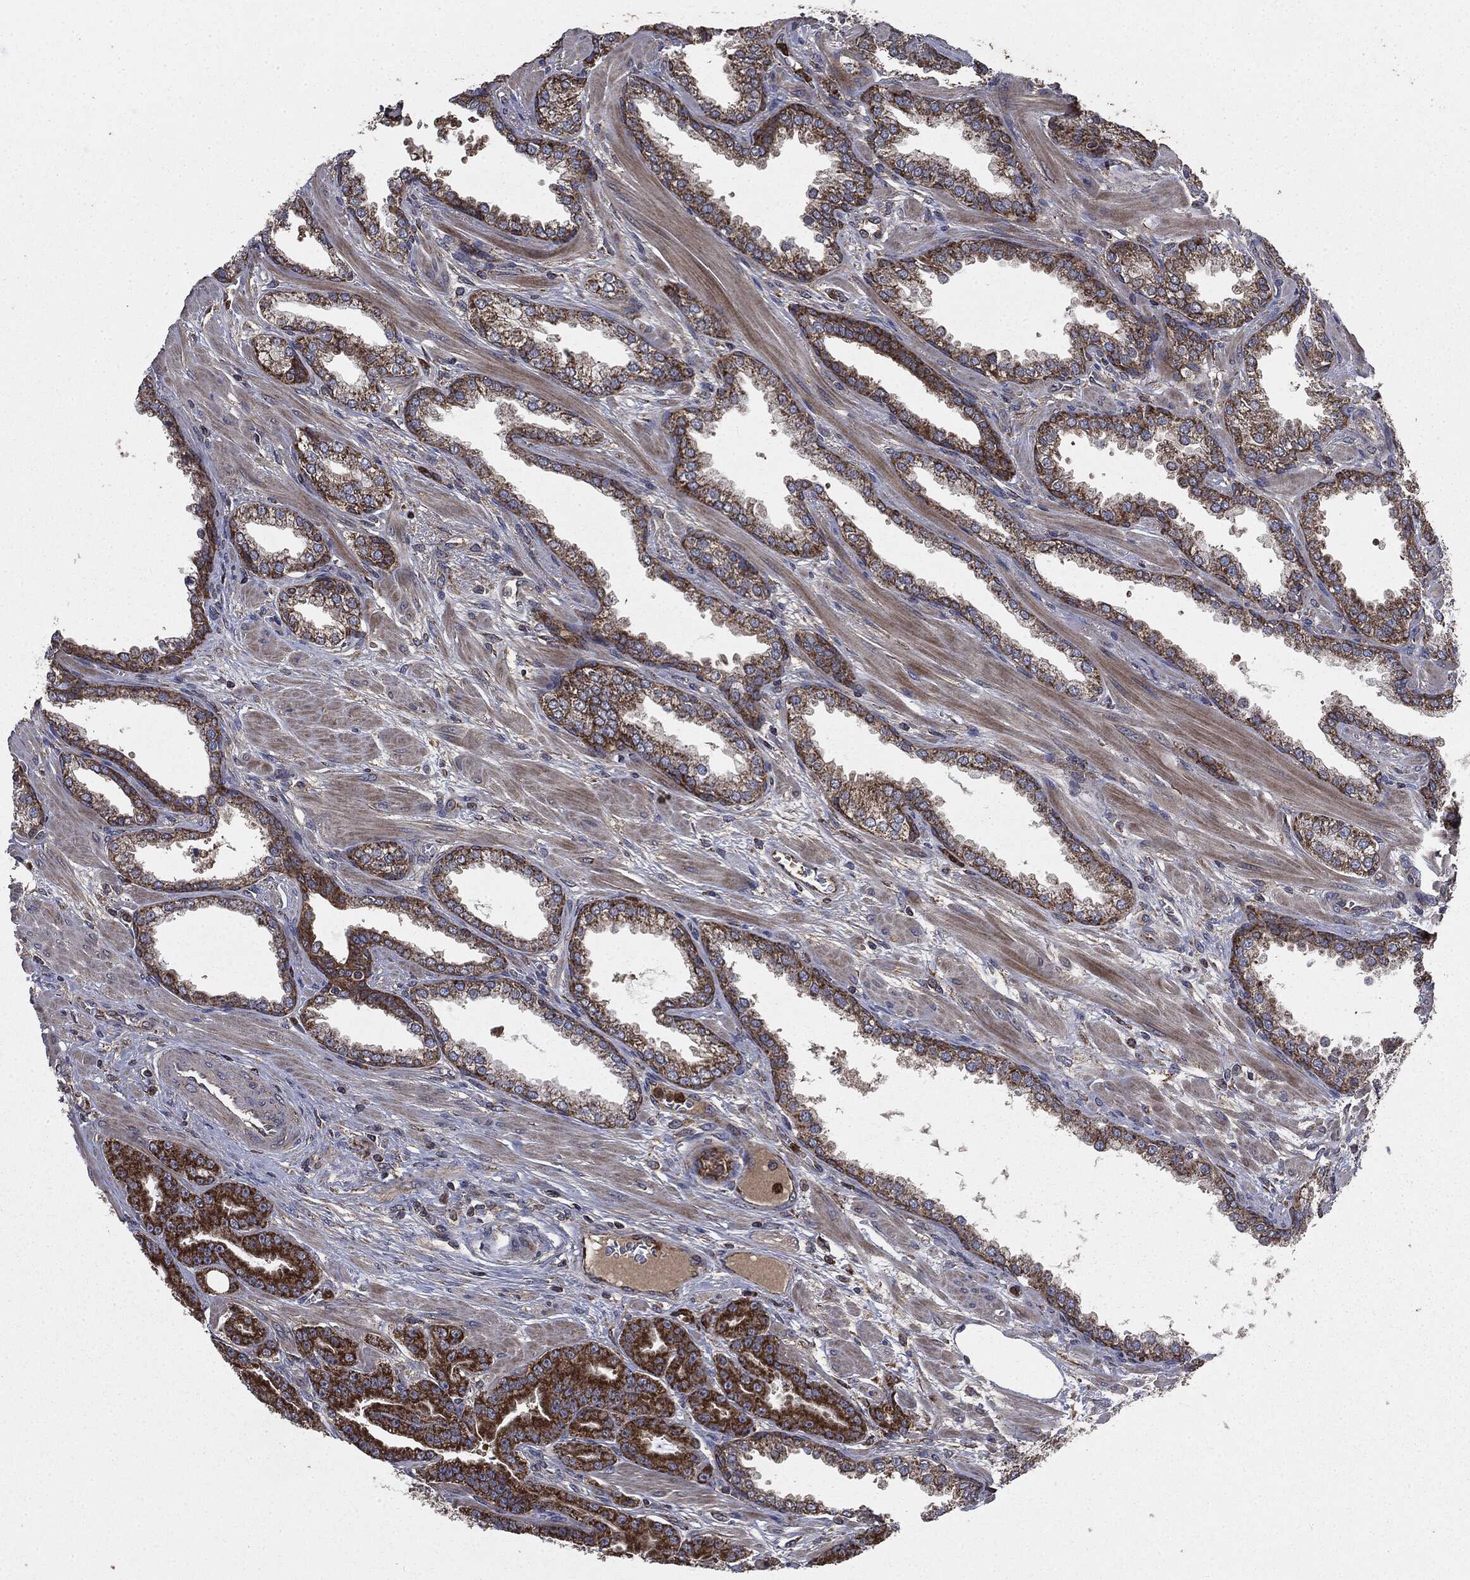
{"staining": {"intensity": "strong", "quantity": ">75%", "location": "cytoplasmic/membranous"}, "tissue": "prostate cancer", "cell_type": "Tumor cells", "image_type": "cancer", "snomed": [{"axis": "morphology", "description": "Adenocarcinoma, High grade"}, {"axis": "topography", "description": "Prostate"}], "caption": "IHC photomicrograph of adenocarcinoma (high-grade) (prostate) stained for a protein (brown), which demonstrates high levels of strong cytoplasmic/membranous expression in about >75% of tumor cells.", "gene": "MAPK6", "patient": {"sex": "male", "age": 60}}